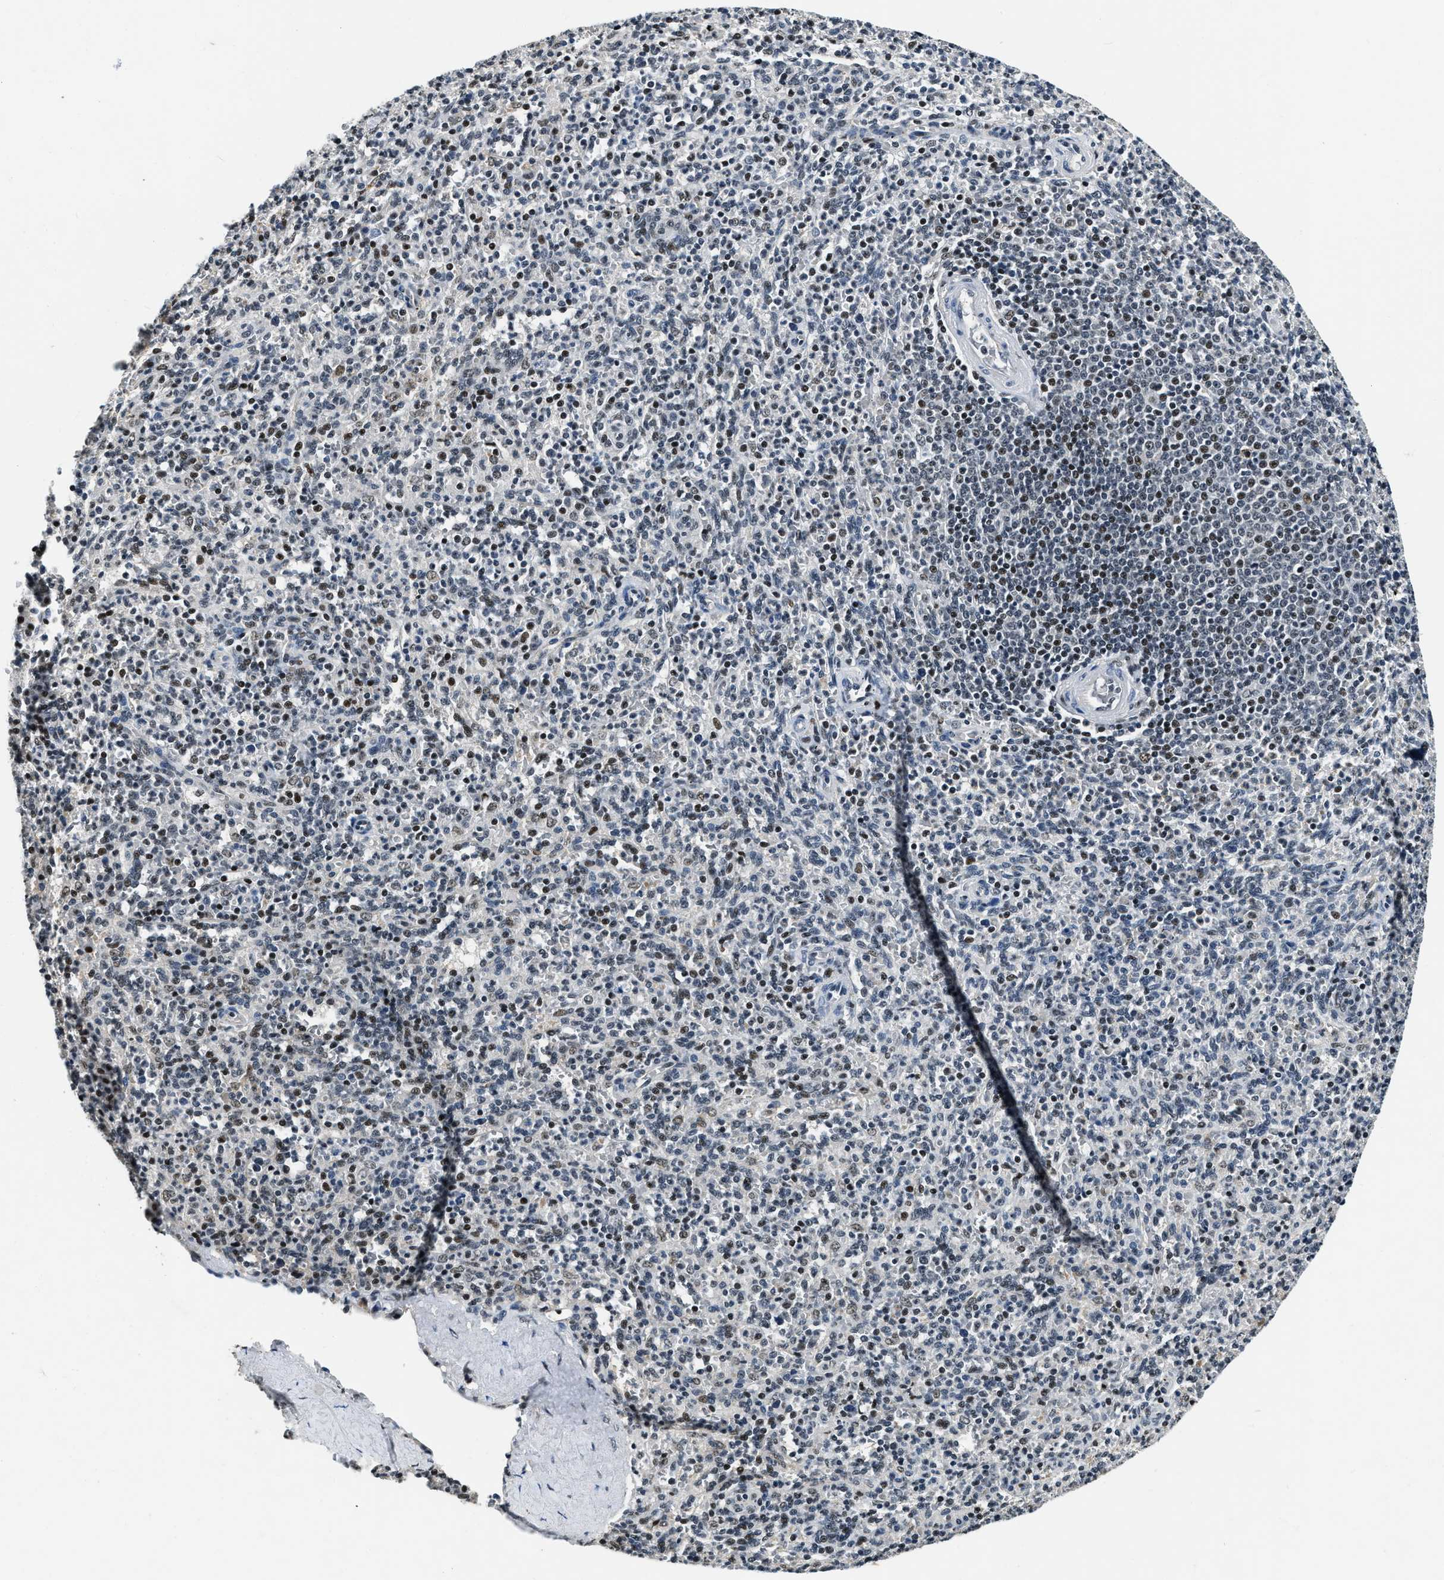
{"staining": {"intensity": "weak", "quantity": "<25%", "location": "nuclear"}, "tissue": "spleen", "cell_type": "Cells in red pulp", "image_type": "normal", "snomed": [{"axis": "morphology", "description": "Normal tissue, NOS"}, {"axis": "topography", "description": "Spleen"}], "caption": "IHC photomicrograph of normal spleen stained for a protein (brown), which reveals no staining in cells in red pulp.", "gene": "CCNE1", "patient": {"sex": "male", "age": 36}}